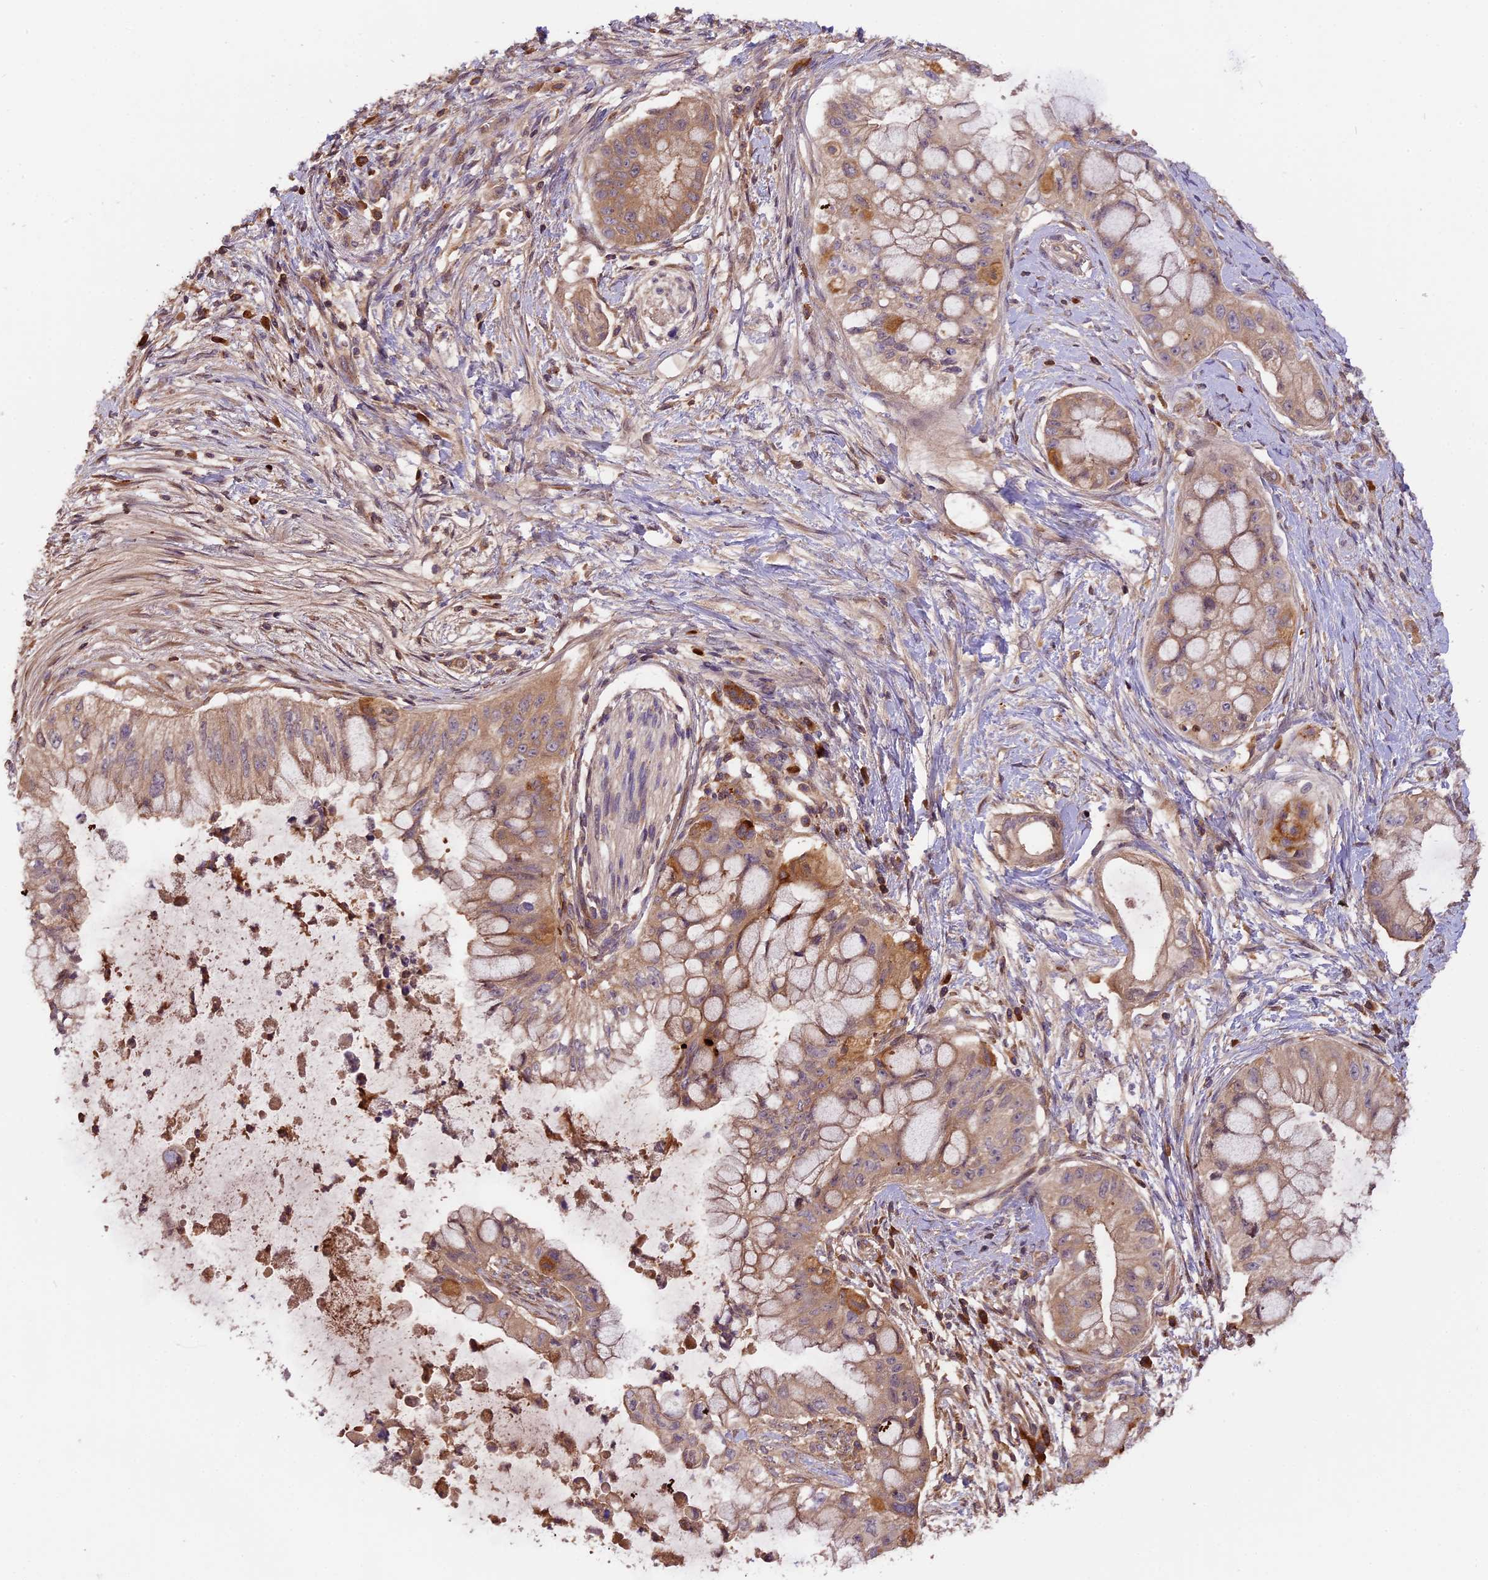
{"staining": {"intensity": "moderate", "quantity": "<25%", "location": "cytoplasmic/membranous"}, "tissue": "pancreatic cancer", "cell_type": "Tumor cells", "image_type": "cancer", "snomed": [{"axis": "morphology", "description": "Adenocarcinoma, NOS"}, {"axis": "topography", "description": "Pancreas"}], "caption": "Protein expression analysis of human pancreatic adenocarcinoma reveals moderate cytoplasmic/membranous positivity in approximately <25% of tumor cells.", "gene": "SETD6", "patient": {"sex": "male", "age": 48}}